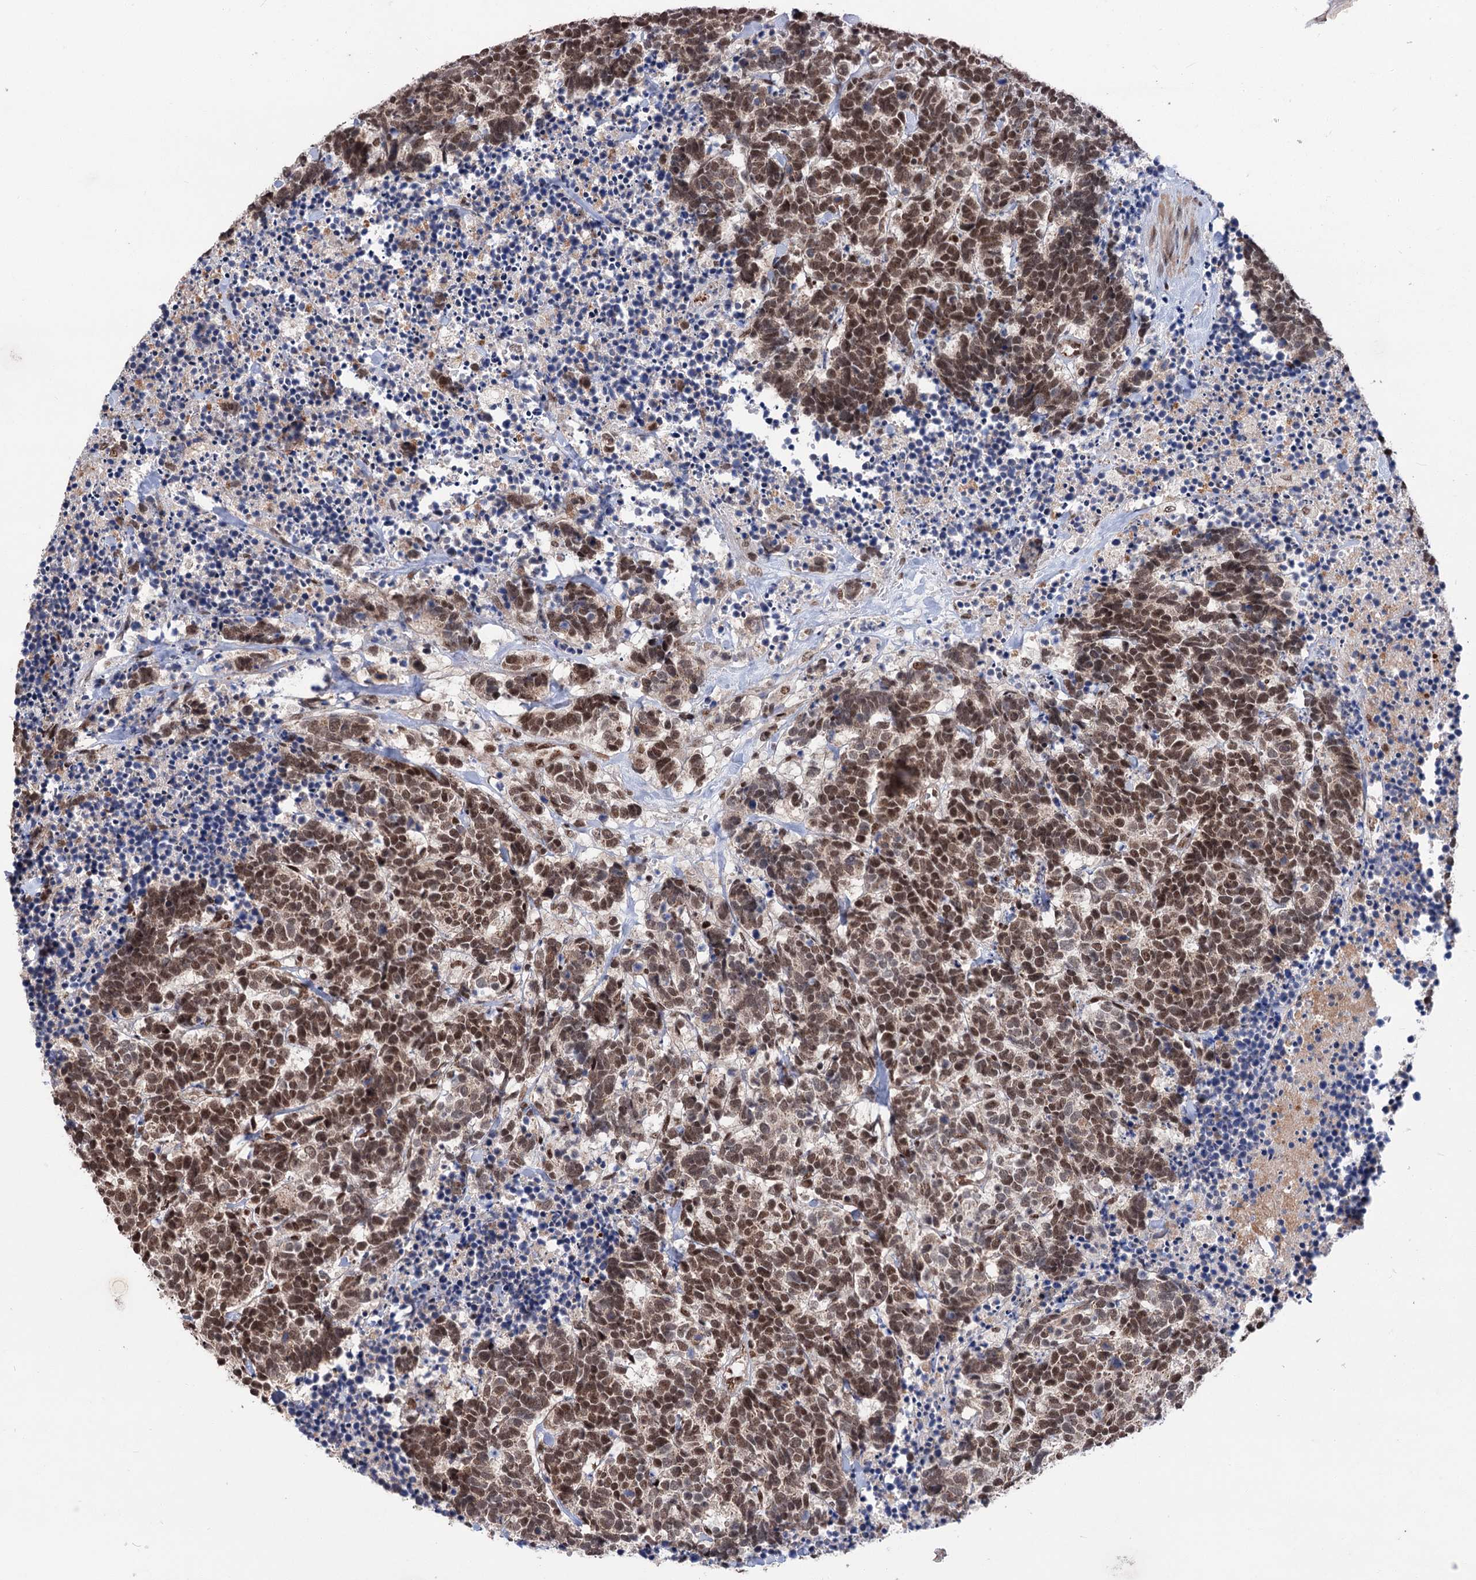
{"staining": {"intensity": "moderate", "quantity": ">75%", "location": "nuclear"}, "tissue": "carcinoid", "cell_type": "Tumor cells", "image_type": "cancer", "snomed": [{"axis": "morphology", "description": "Carcinoma, NOS"}, {"axis": "morphology", "description": "Carcinoid, malignant, NOS"}, {"axis": "topography", "description": "Urinary bladder"}], "caption": "Immunohistochemical staining of human carcinoma displays medium levels of moderate nuclear expression in approximately >75% of tumor cells.", "gene": "MAML1", "patient": {"sex": "male", "age": 57}}